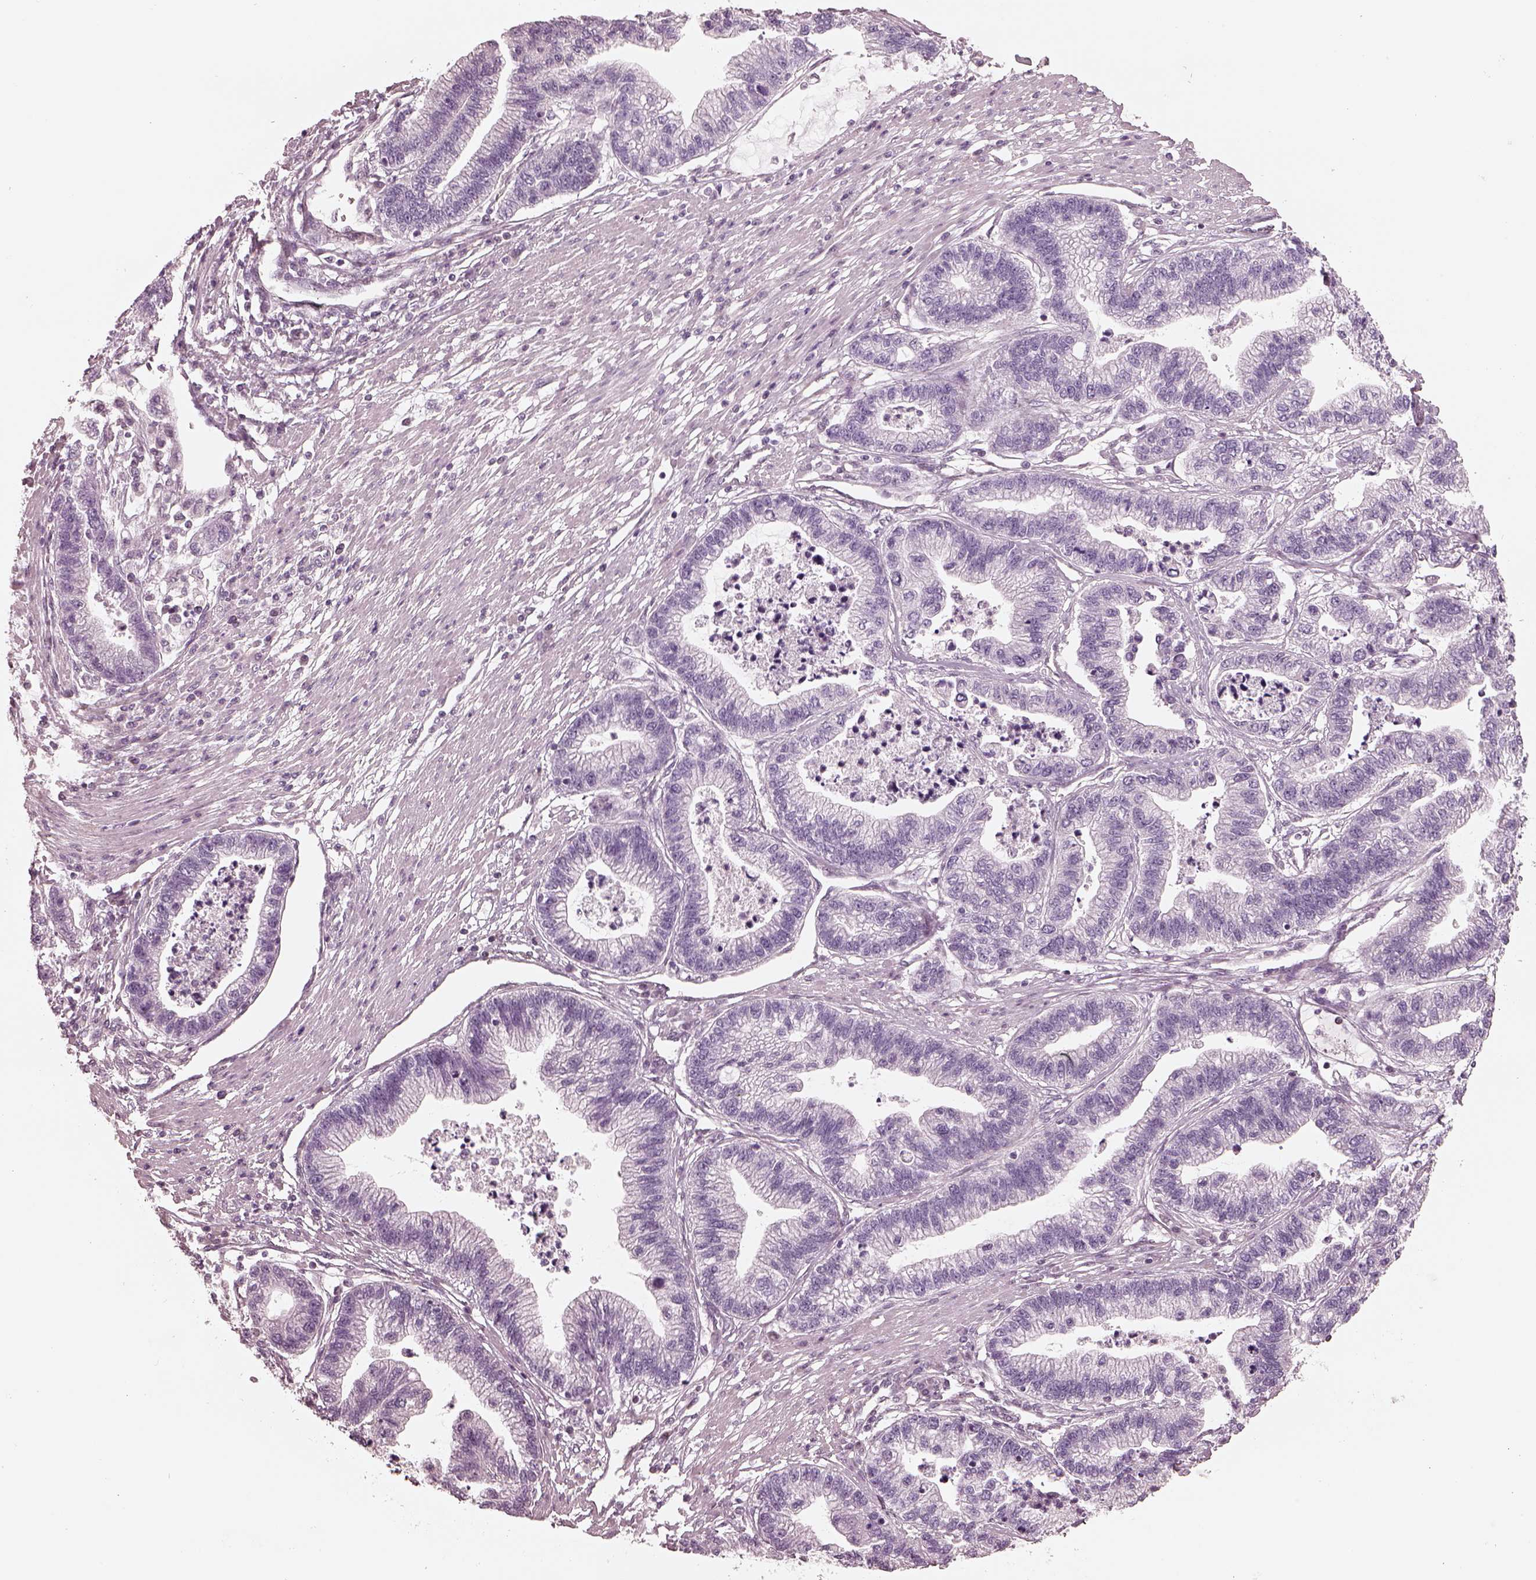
{"staining": {"intensity": "negative", "quantity": "none", "location": "none"}, "tissue": "stomach cancer", "cell_type": "Tumor cells", "image_type": "cancer", "snomed": [{"axis": "morphology", "description": "Adenocarcinoma, NOS"}, {"axis": "topography", "description": "Stomach"}], "caption": "A histopathology image of human adenocarcinoma (stomach) is negative for staining in tumor cells.", "gene": "EGR4", "patient": {"sex": "male", "age": 83}}